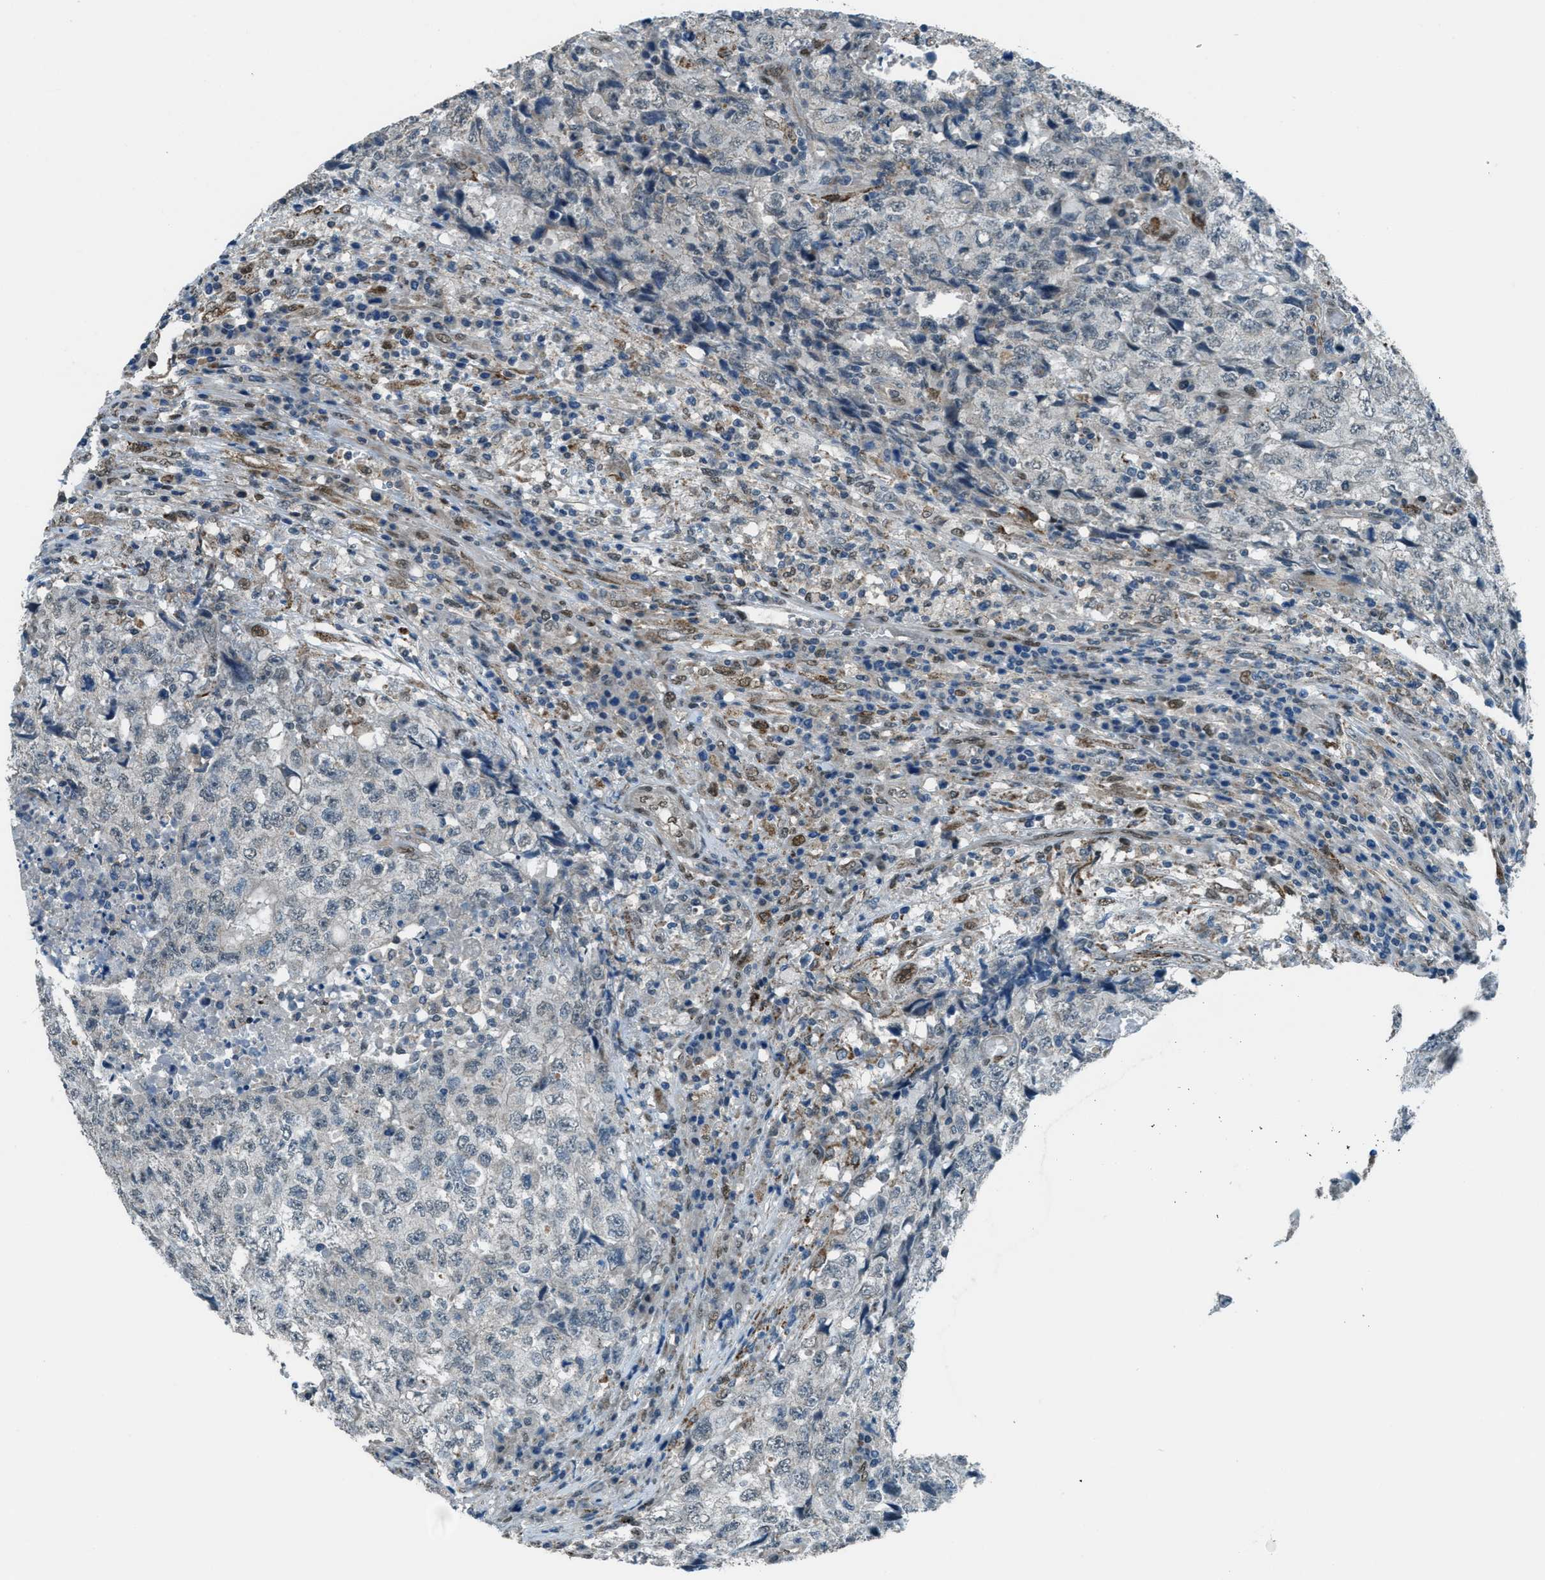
{"staining": {"intensity": "negative", "quantity": "none", "location": "none"}, "tissue": "testis cancer", "cell_type": "Tumor cells", "image_type": "cancer", "snomed": [{"axis": "morphology", "description": "Necrosis, NOS"}, {"axis": "morphology", "description": "Carcinoma, Embryonal, NOS"}, {"axis": "topography", "description": "Testis"}], "caption": "The micrograph displays no significant expression in tumor cells of testis cancer.", "gene": "NPEPL1", "patient": {"sex": "male", "age": 19}}